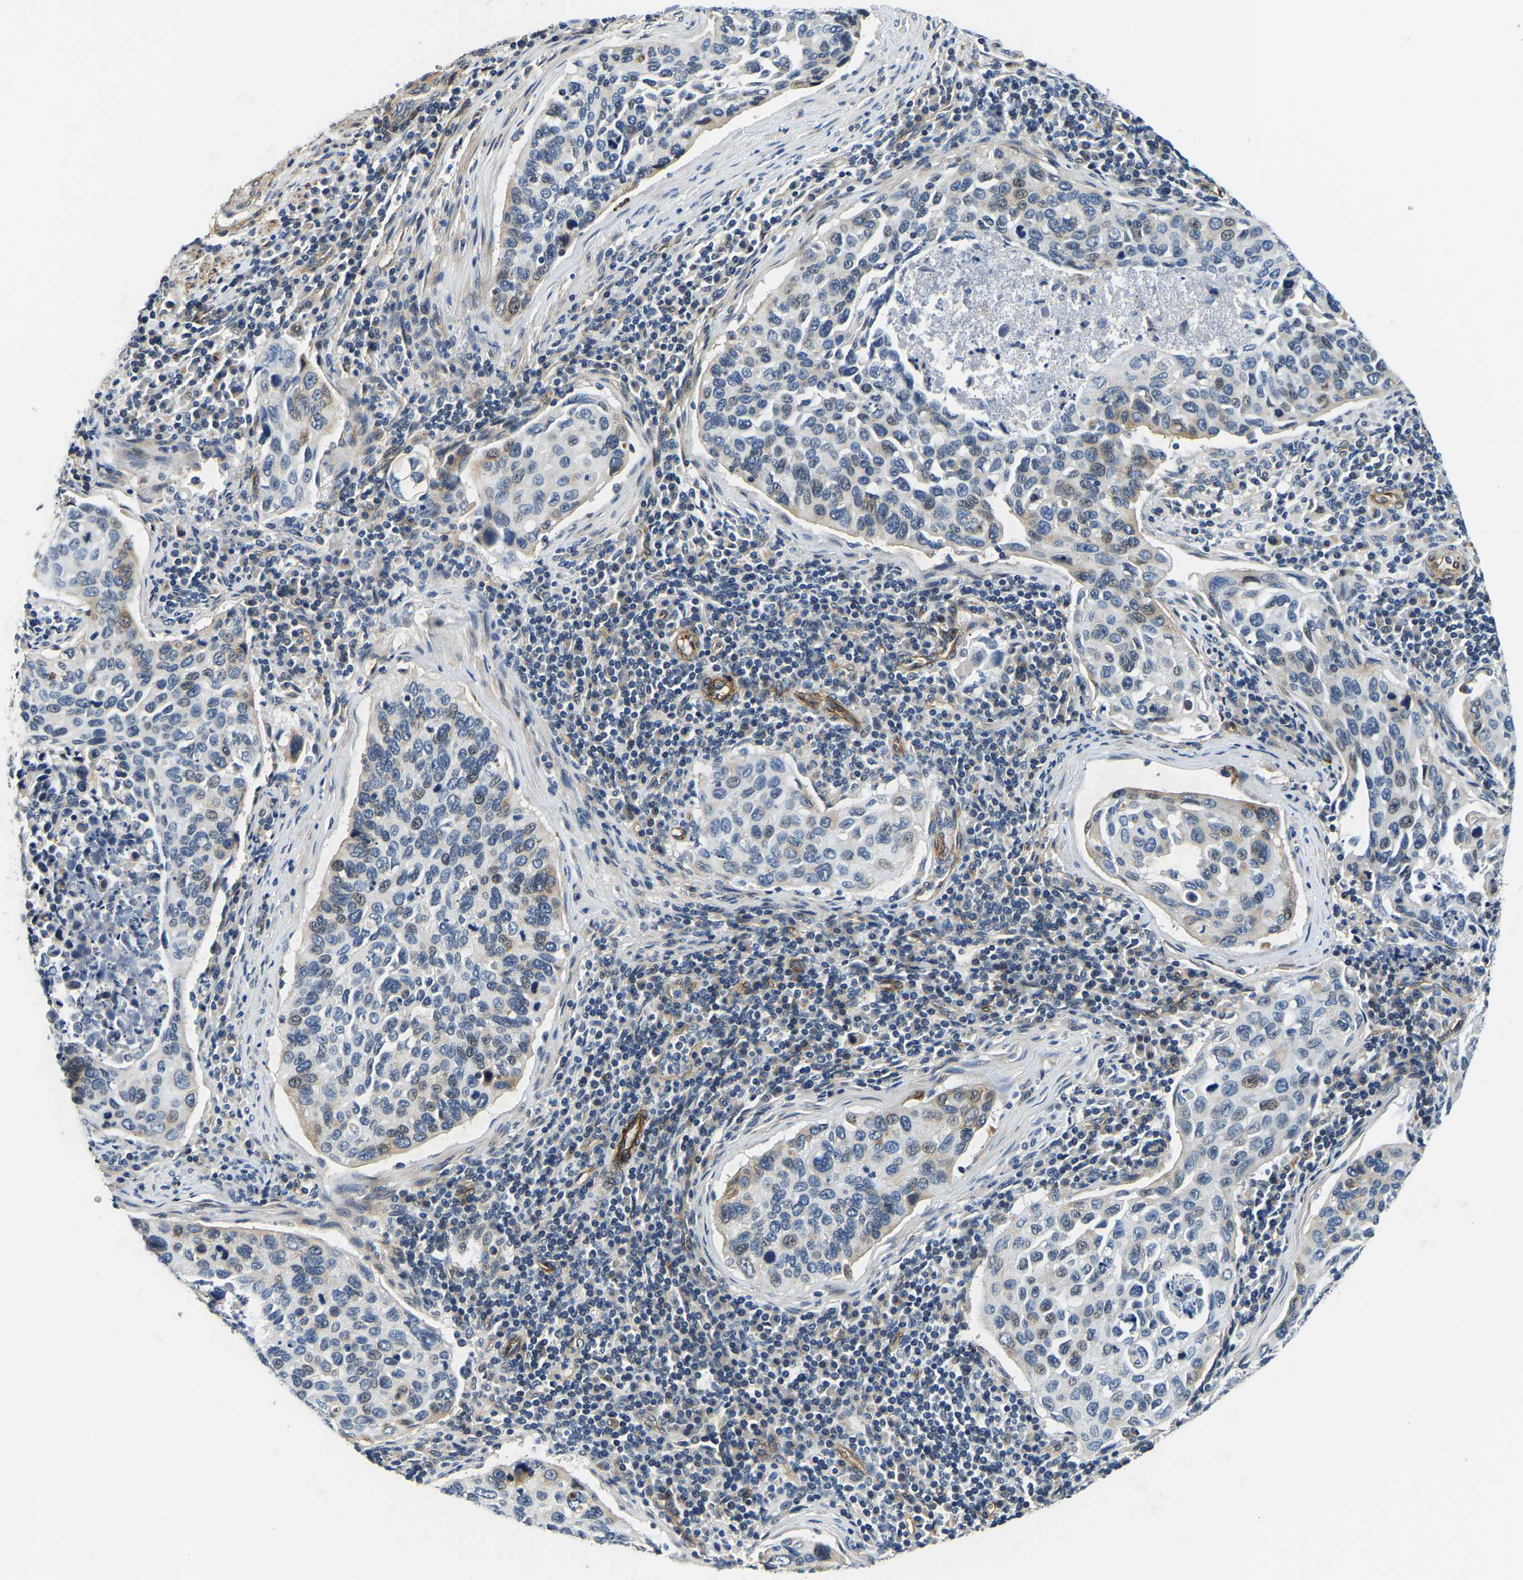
{"staining": {"intensity": "moderate", "quantity": "<25%", "location": "cytoplasmic/membranous"}, "tissue": "cervical cancer", "cell_type": "Tumor cells", "image_type": "cancer", "snomed": [{"axis": "morphology", "description": "Squamous cell carcinoma, NOS"}, {"axis": "topography", "description": "Cervix"}], "caption": "Moderate cytoplasmic/membranous expression for a protein is identified in about <25% of tumor cells of cervical cancer using immunohistochemistry.", "gene": "RNF39", "patient": {"sex": "female", "age": 53}}